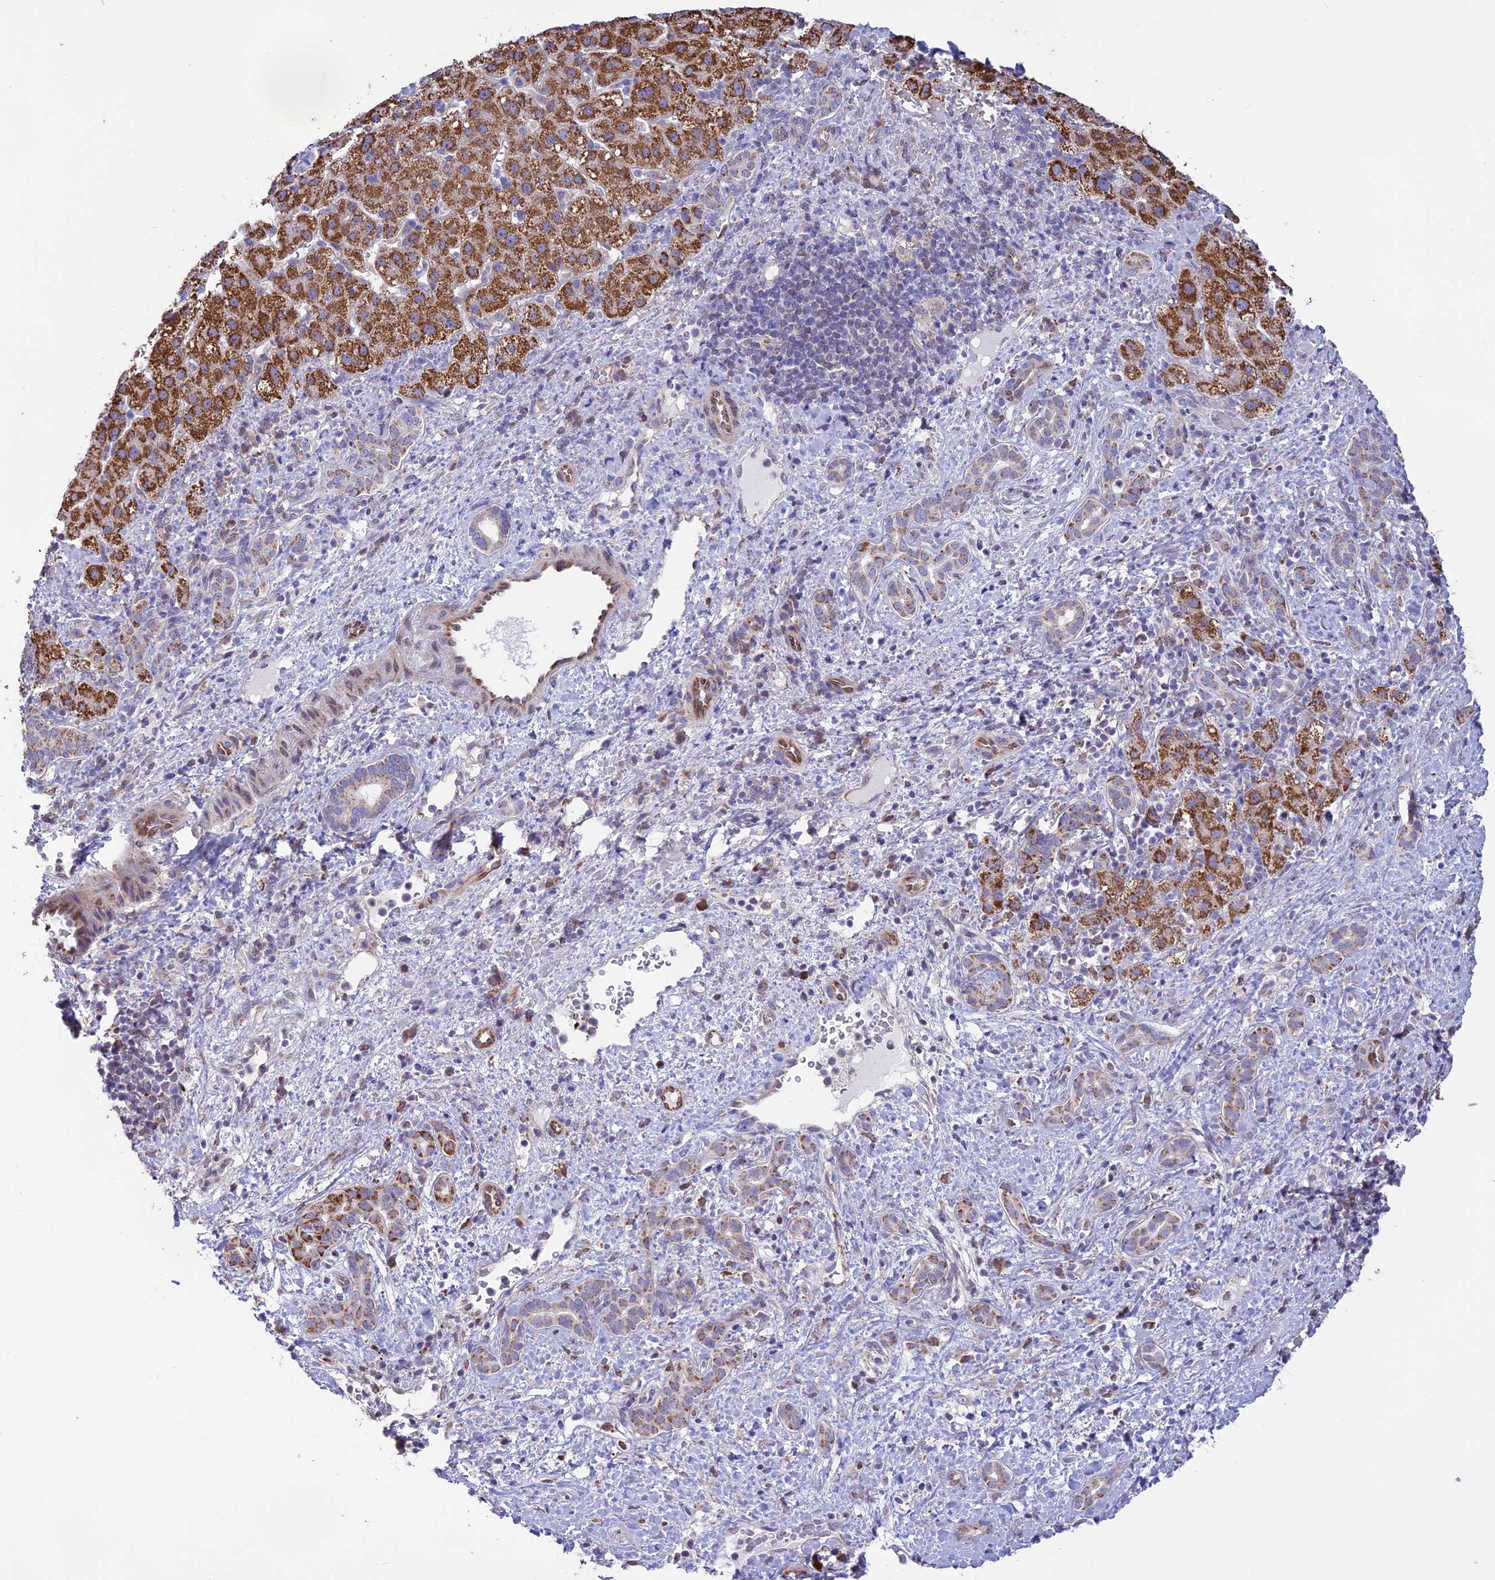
{"staining": {"intensity": "moderate", "quantity": ">75%", "location": "cytoplasmic/membranous"}, "tissue": "liver cancer", "cell_type": "Tumor cells", "image_type": "cancer", "snomed": [{"axis": "morphology", "description": "Normal tissue, NOS"}, {"axis": "morphology", "description": "Carcinoma, Hepatocellular, NOS"}, {"axis": "topography", "description": "Liver"}], "caption": "Immunohistochemical staining of liver cancer (hepatocellular carcinoma) displays medium levels of moderate cytoplasmic/membranous protein positivity in approximately >75% of tumor cells.", "gene": "DOC2B", "patient": {"sex": "male", "age": 57}}